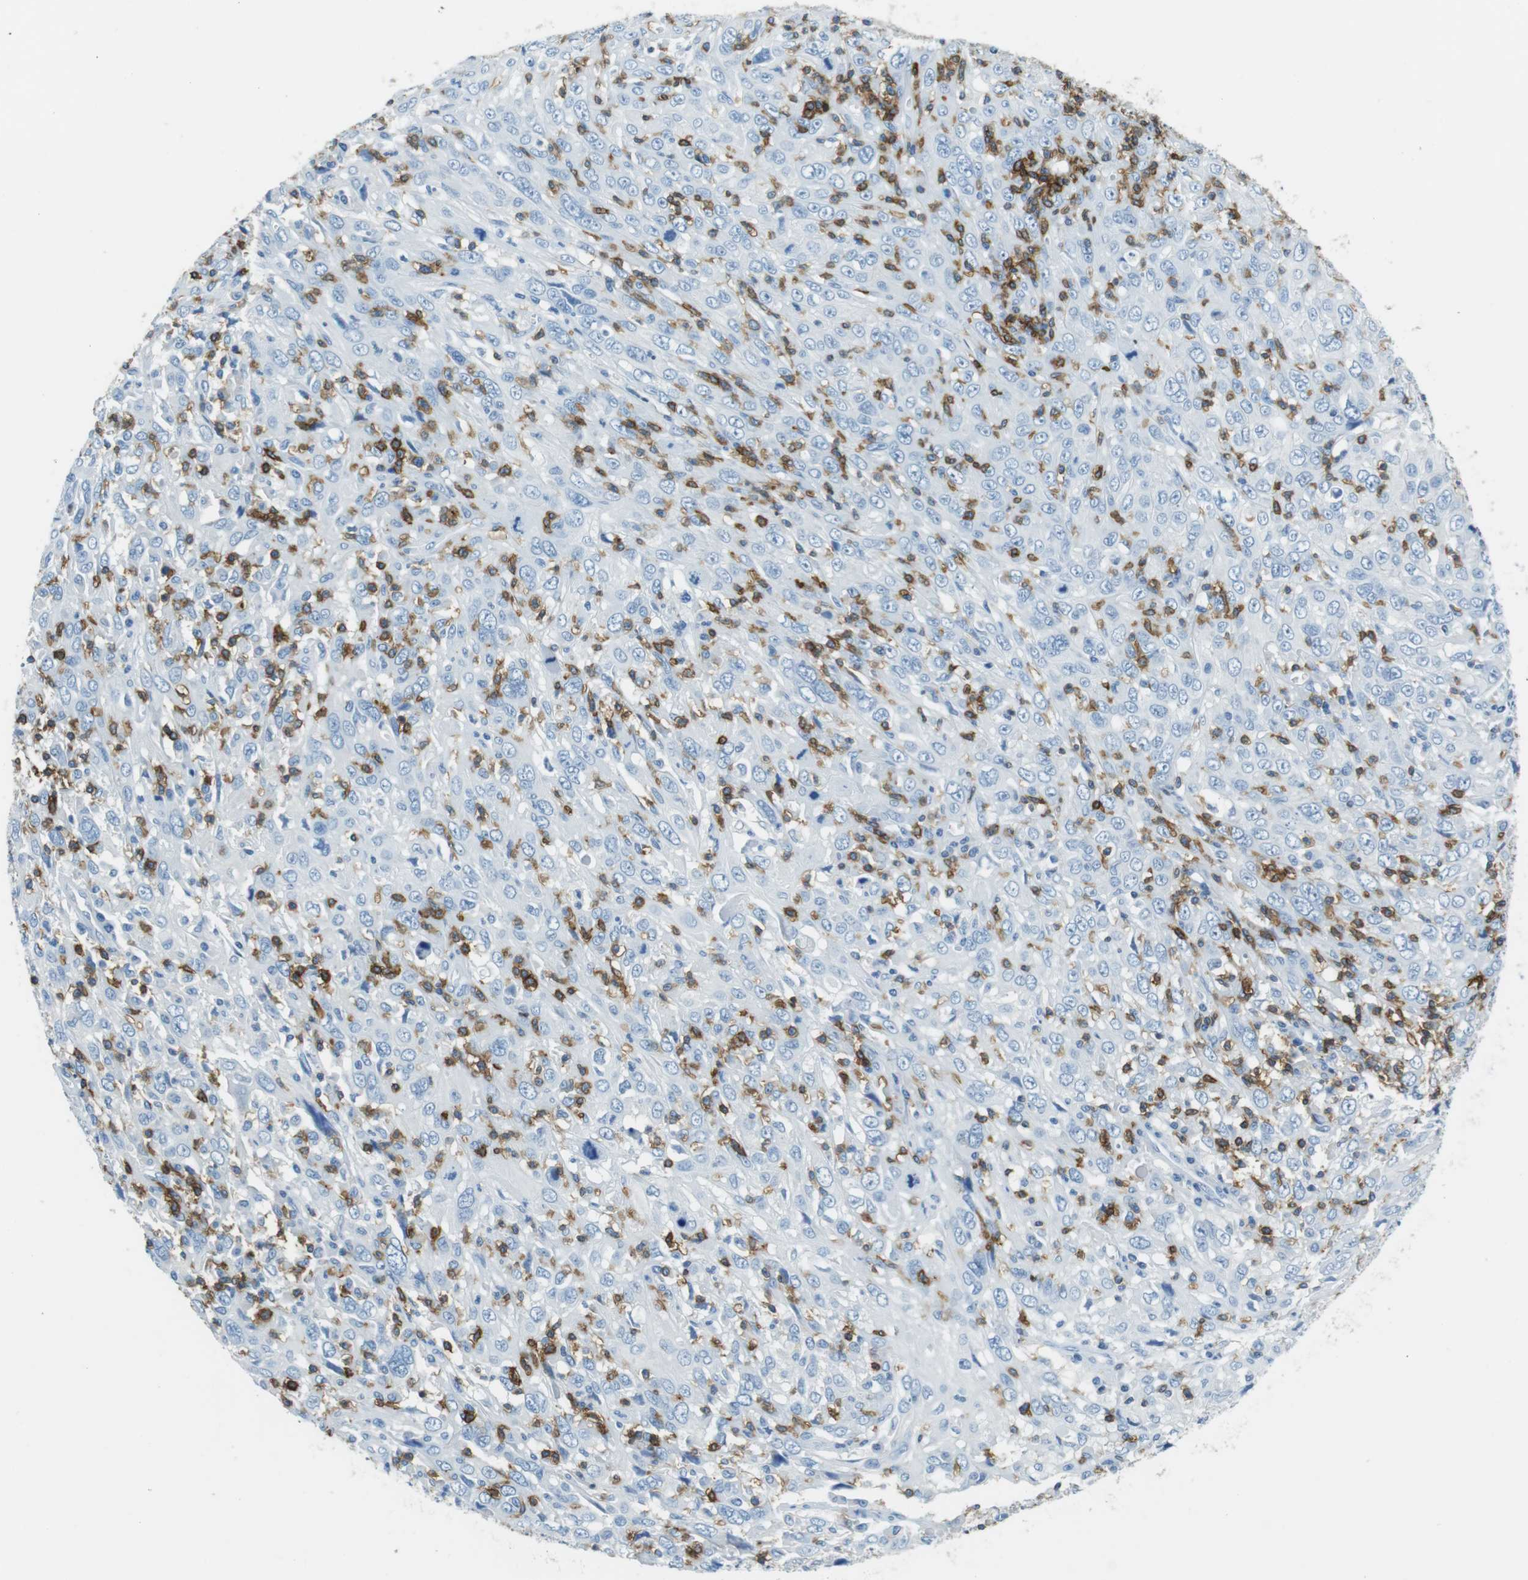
{"staining": {"intensity": "negative", "quantity": "none", "location": "none"}, "tissue": "cervical cancer", "cell_type": "Tumor cells", "image_type": "cancer", "snomed": [{"axis": "morphology", "description": "Squamous cell carcinoma, NOS"}, {"axis": "topography", "description": "Cervix"}], "caption": "The micrograph demonstrates no staining of tumor cells in cervical cancer (squamous cell carcinoma). (DAB IHC with hematoxylin counter stain).", "gene": "LAT", "patient": {"sex": "female", "age": 46}}